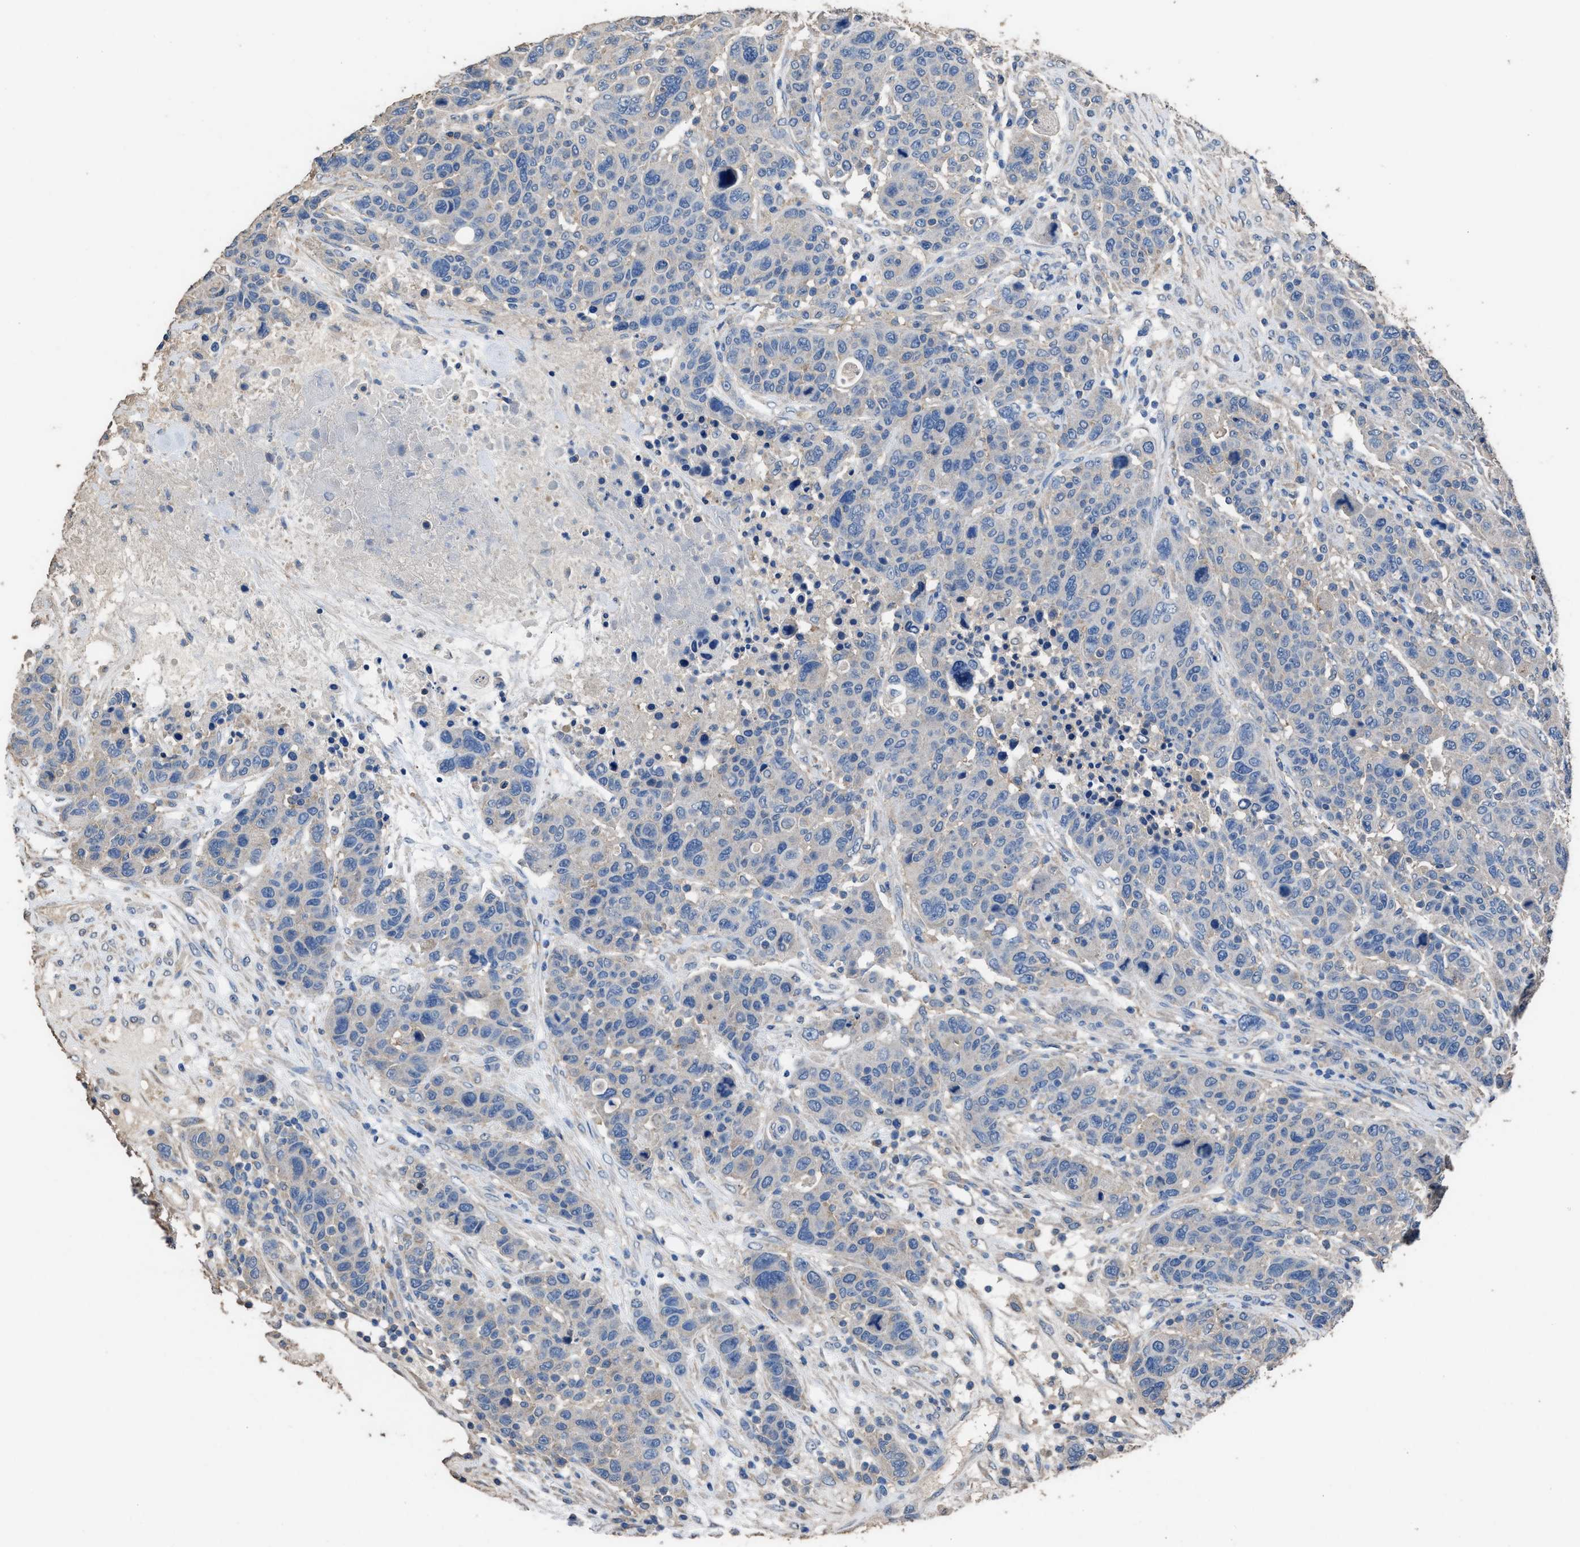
{"staining": {"intensity": "negative", "quantity": "none", "location": "none"}, "tissue": "breast cancer", "cell_type": "Tumor cells", "image_type": "cancer", "snomed": [{"axis": "morphology", "description": "Duct carcinoma"}, {"axis": "topography", "description": "Breast"}], "caption": "Breast cancer (intraductal carcinoma) was stained to show a protein in brown. There is no significant positivity in tumor cells.", "gene": "ITSN1", "patient": {"sex": "female", "age": 37}}